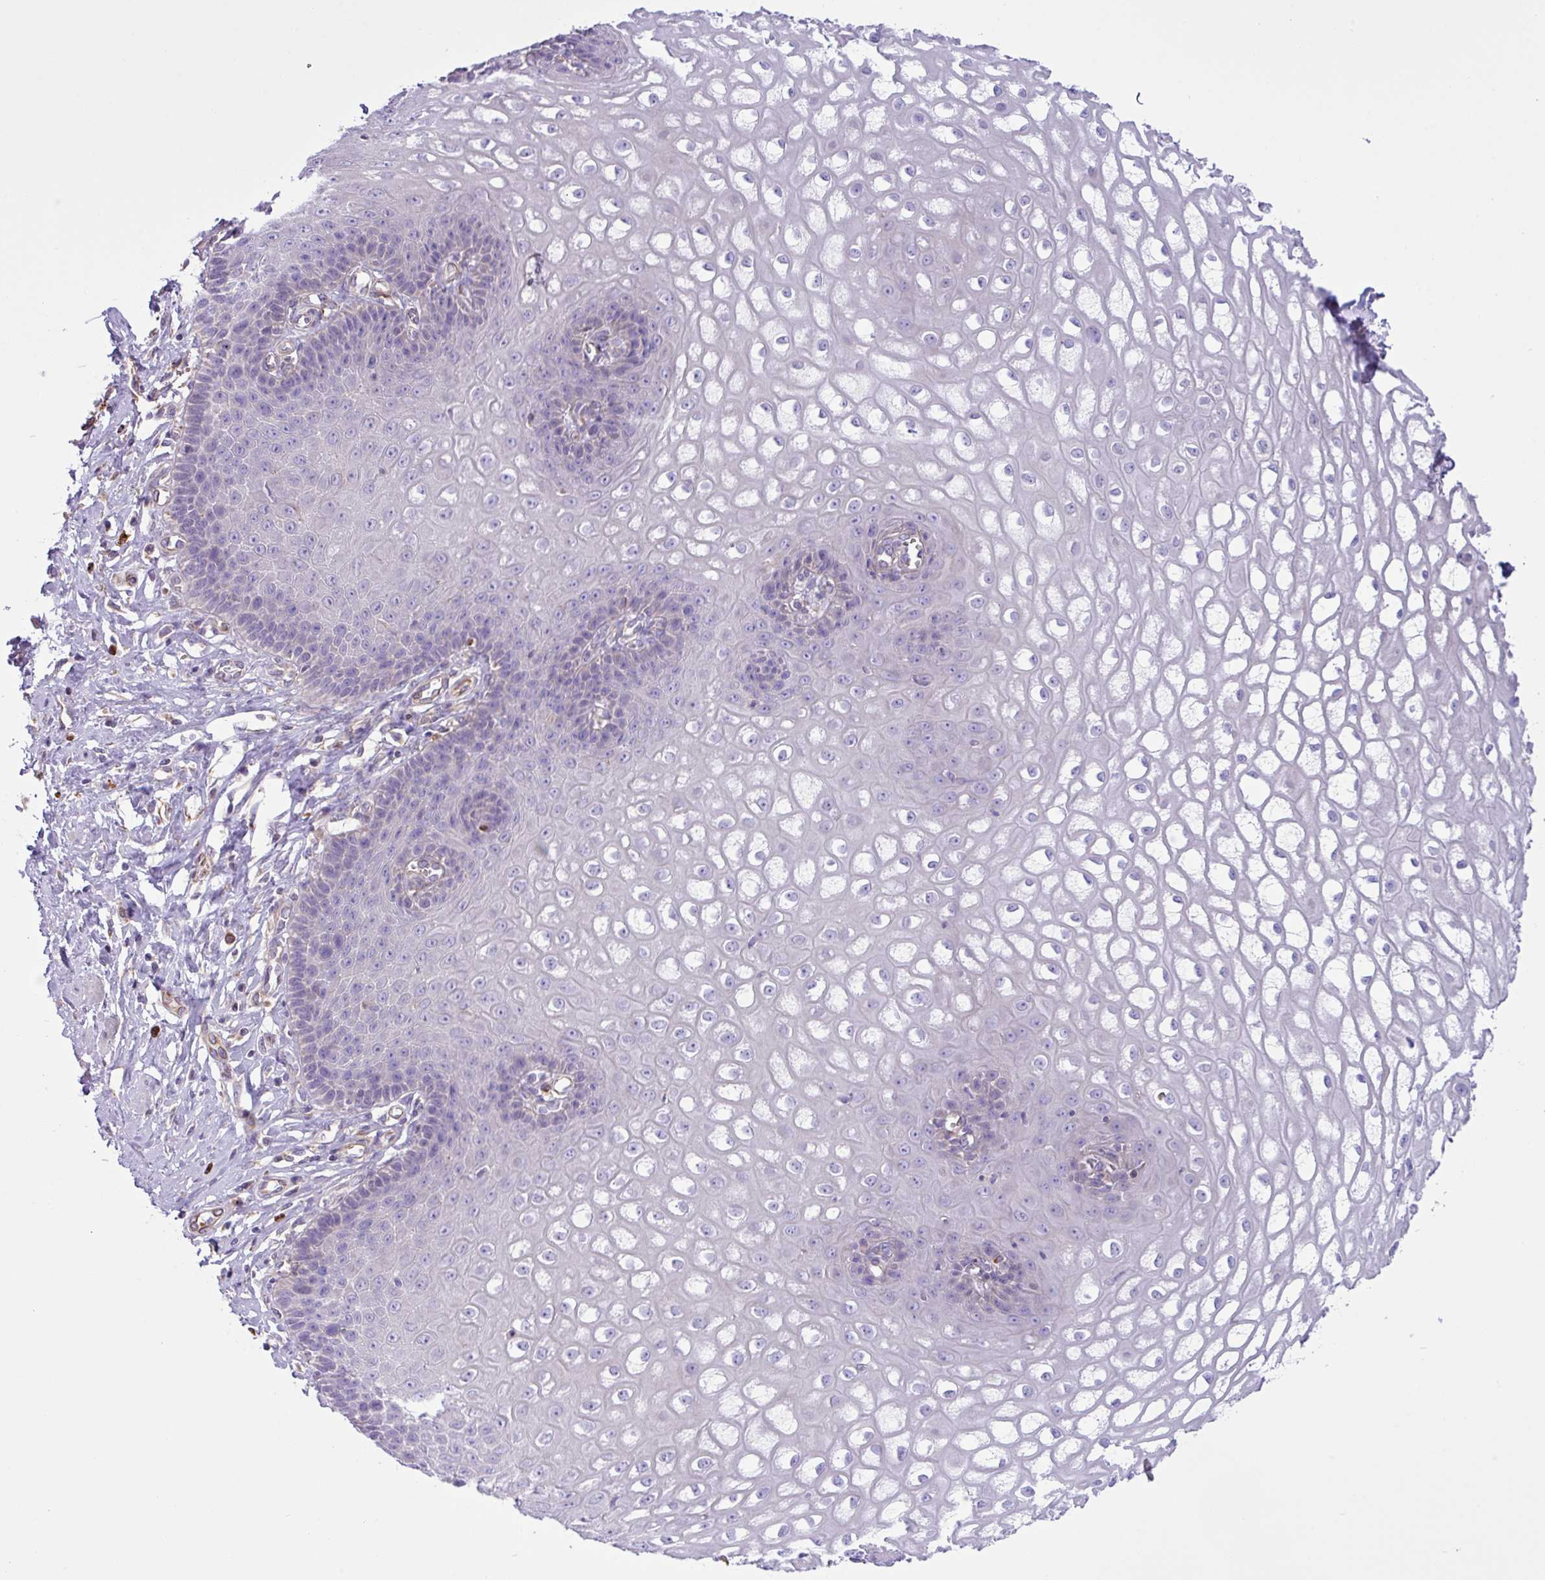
{"staining": {"intensity": "negative", "quantity": "none", "location": "none"}, "tissue": "esophagus", "cell_type": "Squamous epithelial cells", "image_type": "normal", "snomed": [{"axis": "morphology", "description": "Normal tissue, NOS"}, {"axis": "topography", "description": "Esophagus"}], "caption": "This is a histopathology image of IHC staining of benign esophagus, which shows no staining in squamous epithelial cells.", "gene": "MRM2", "patient": {"sex": "male", "age": 67}}